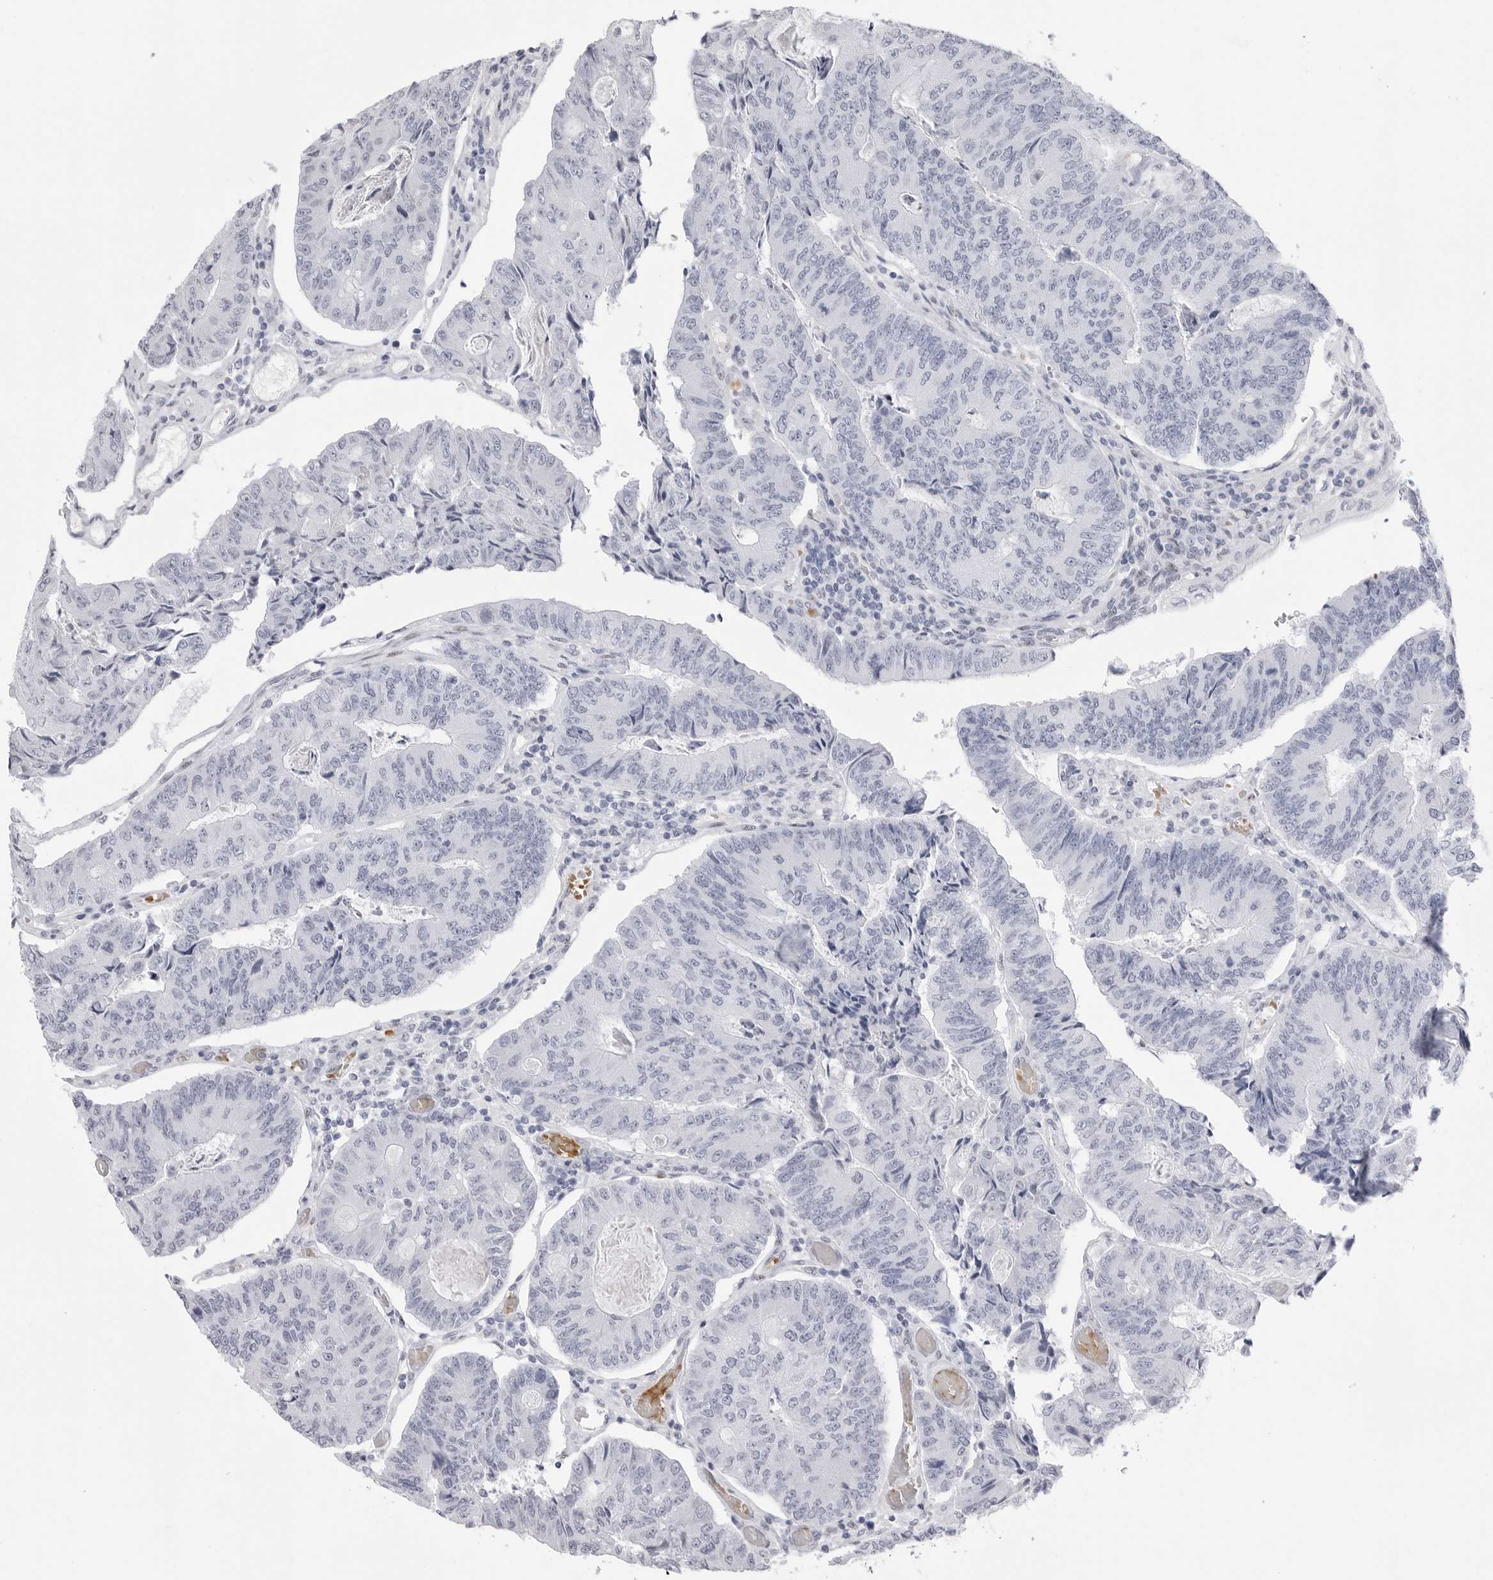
{"staining": {"intensity": "negative", "quantity": "none", "location": "none"}, "tissue": "colorectal cancer", "cell_type": "Tumor cells", "image_type": "cancer", "snomed": [{"axis": "morphology", "description": "Adenocarcinoma, NOS"}, {"axis": "topography", "description": "Colon"}], "caption": "Immunohistochemistry of human adenocarcinoma (colorectal) displays no expression in tumor cells. (DAB (3,3'-diaminobenzidine) IHC, high magnification).", "gene": "TSSK1B", "patient": {"sex": "female", "age": 67}}